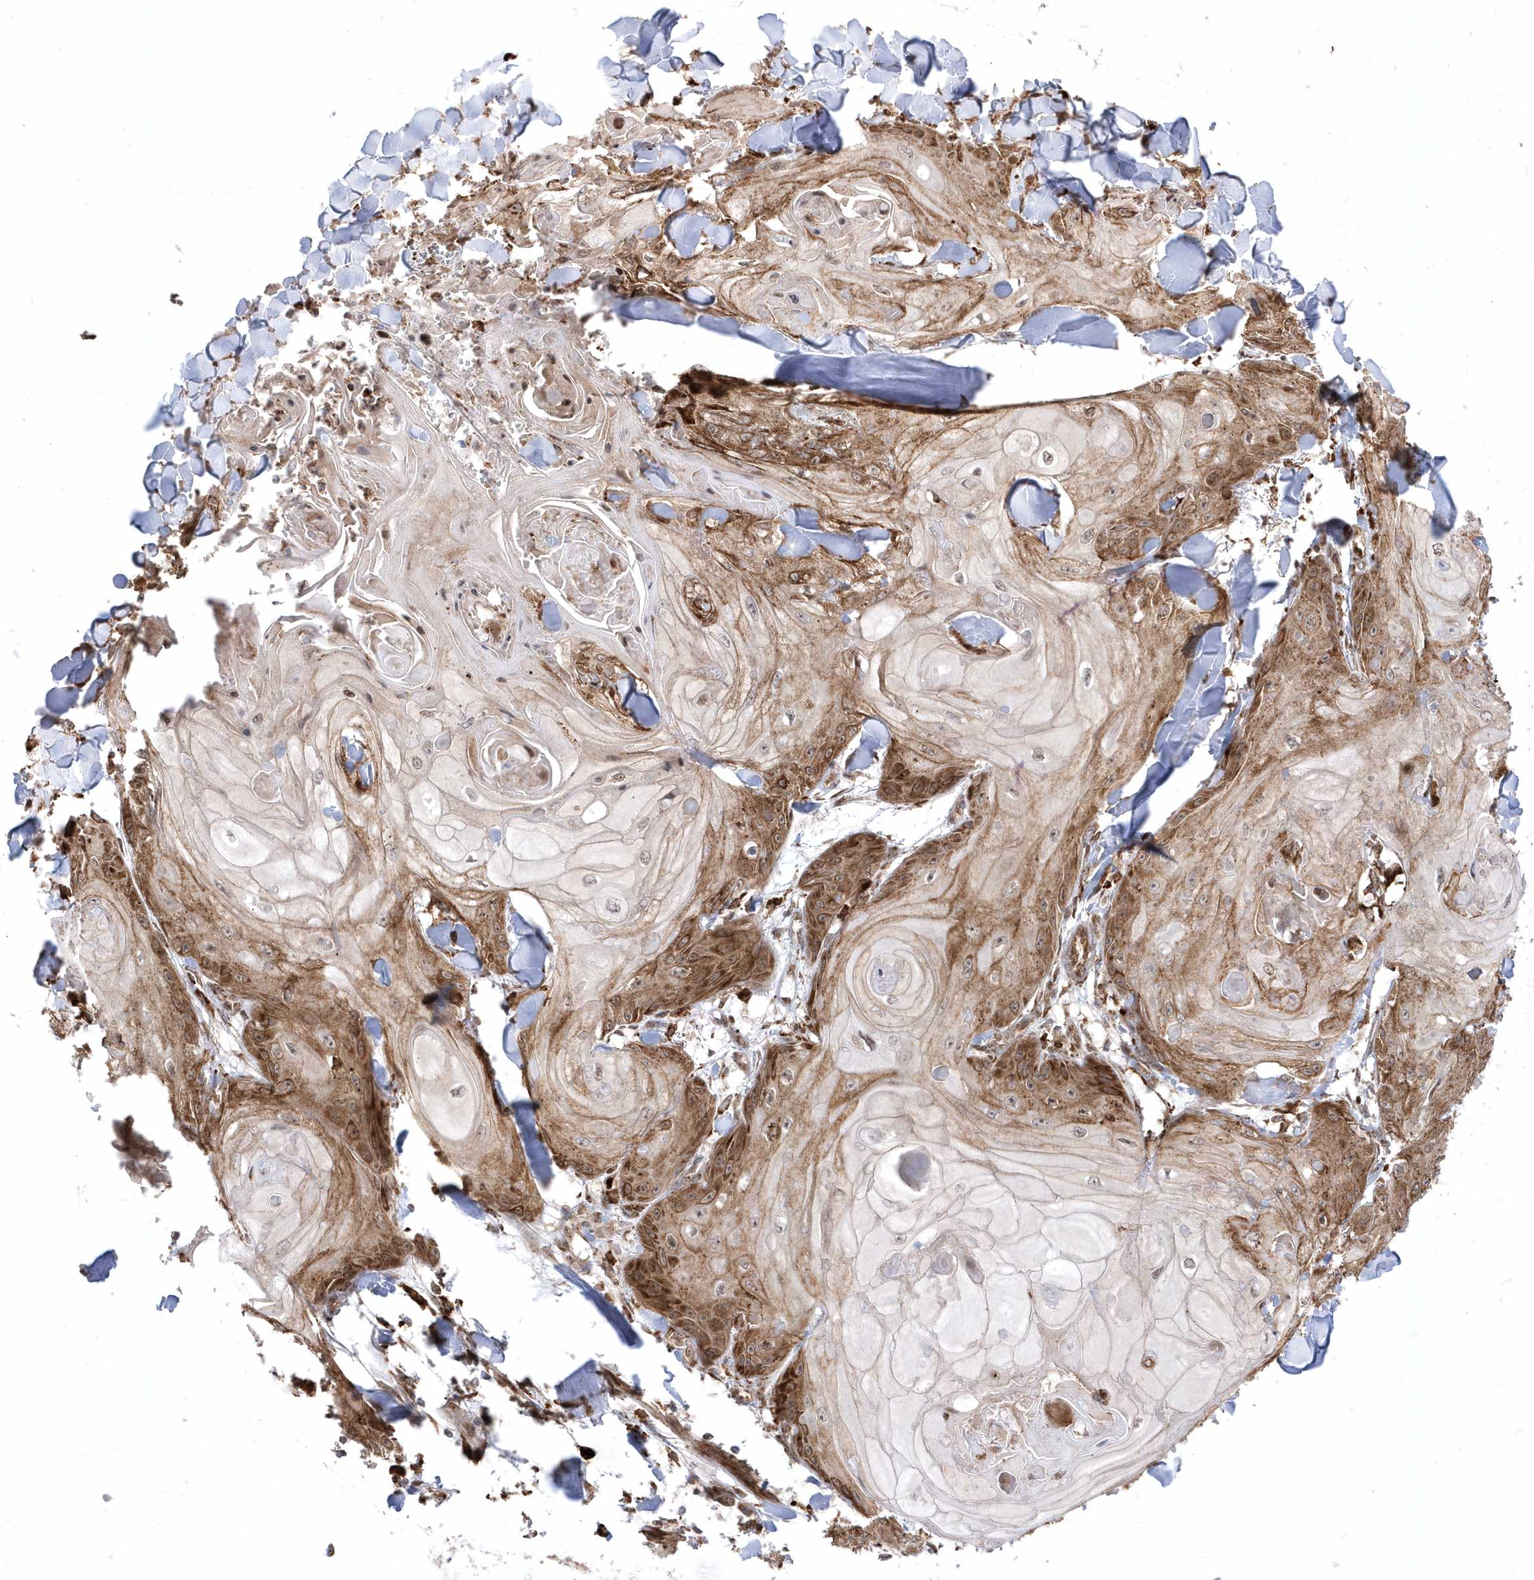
{"staining": {"intensity": "moderate", "quantity": "25%-75%", "location": "cytoplasmic/membranous"}, "tissue": "skin cancer", "cell_type": "Tumor cells", "image_type": "cancer", "snomed": [{"axis": "morphology", "description": "Squamous cell carcinoma, NOS"}, {"axis": "topography", "description": "Skin"}], "caption": "About 25%-75% of tumor cells in human squamous cell carcinoma (skin) display moderate cytoplasmic/membranous protein expression as visualized by brown immunohistochemical staining.", "gene": "EPC2", "patient": {"sex": "male", "age": 74}}